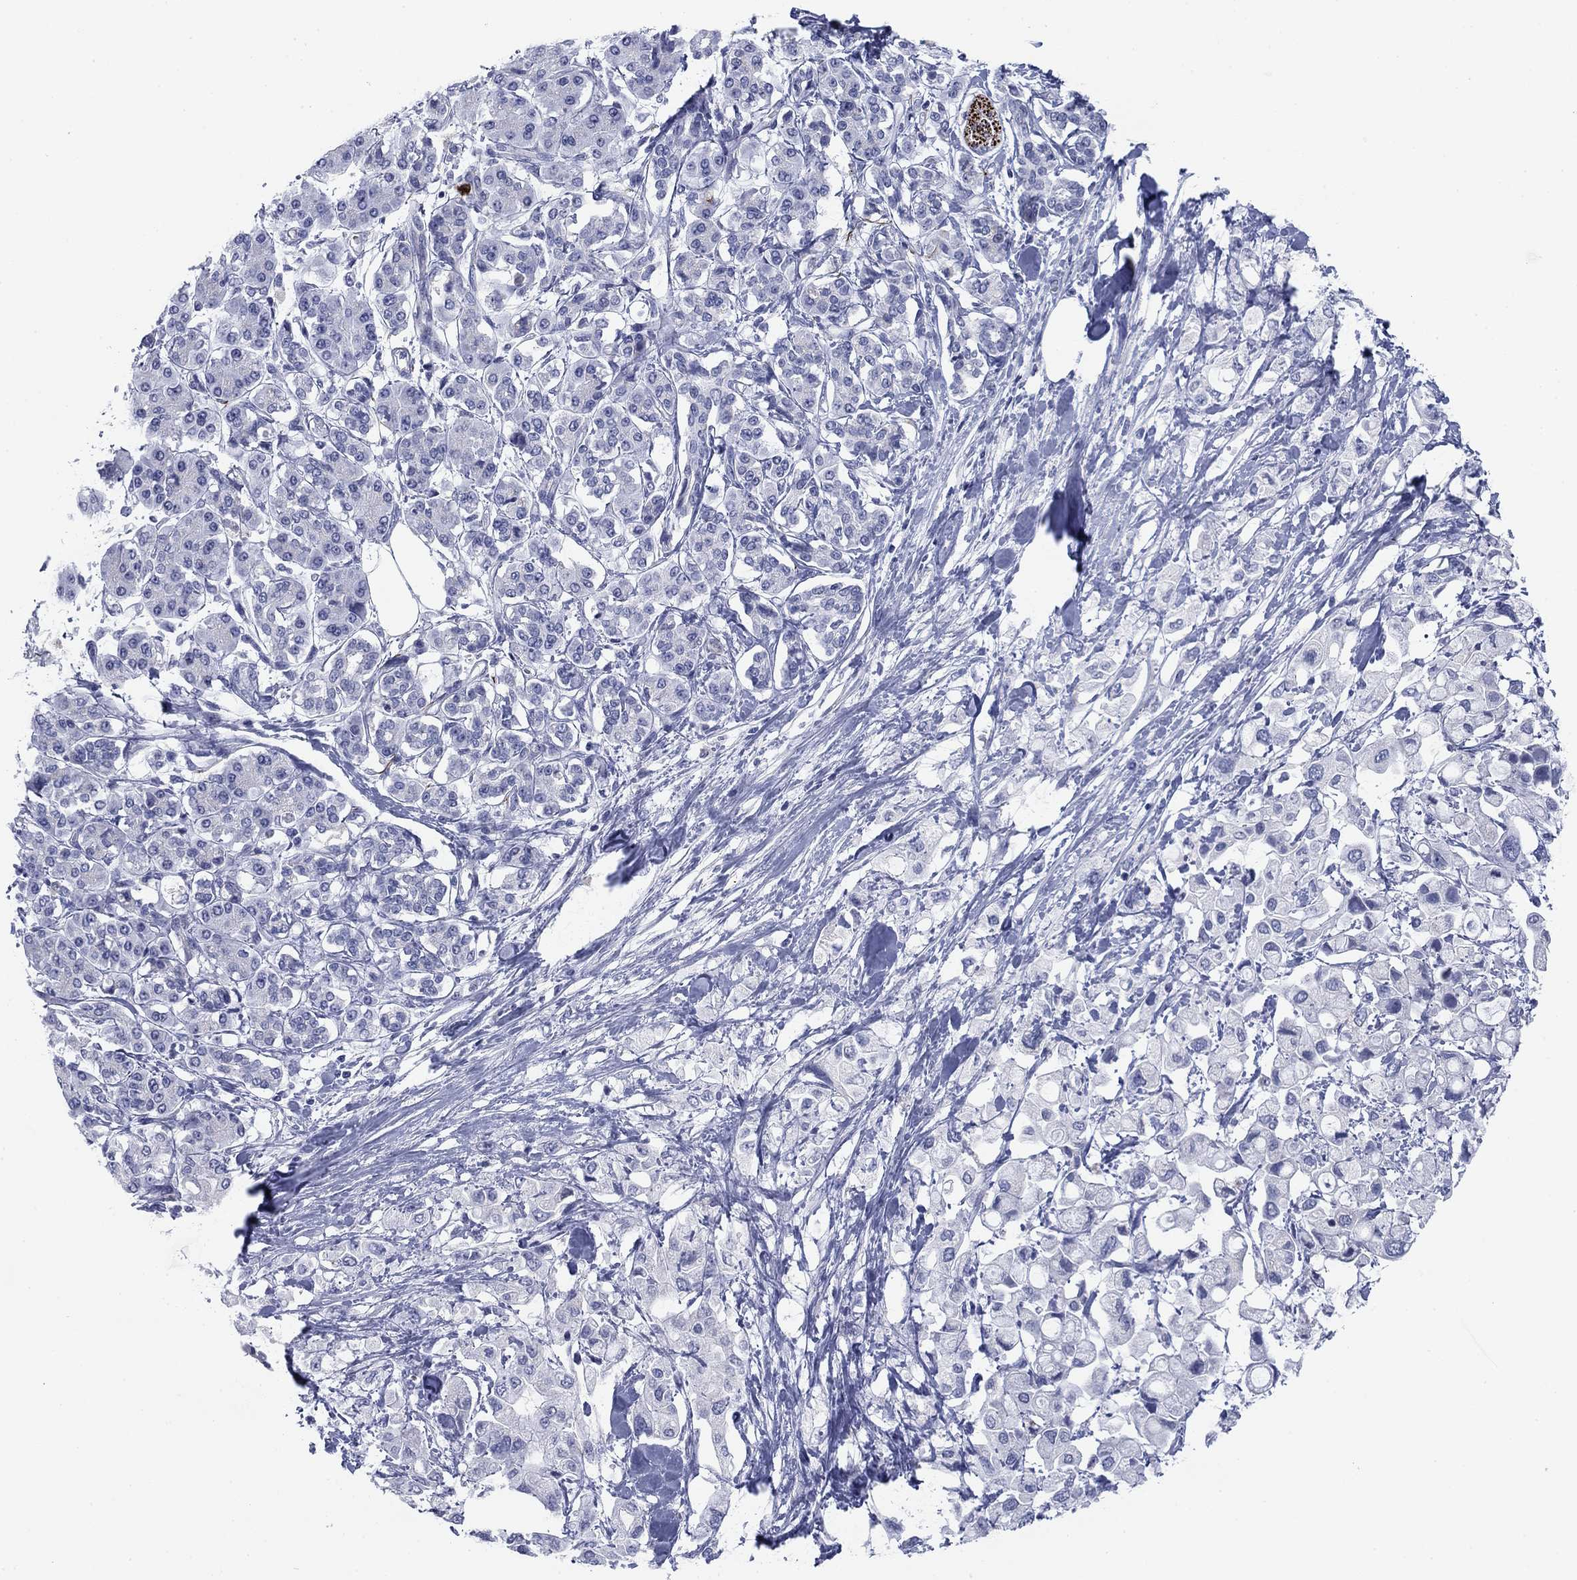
{"staining": {"intensity": "negative", "quantity": "none", "location": "none"}, "tissue": "pancreatic cancer", "cell_type": "Tumor cells", "image_type": "cancer", "snomed": [{"axis": "morphology", "description": "Adenocarcinoma, NOS"}, {"axis": "topography", "description": "Pancreas"}], "caption": "There is no significant positivity in tumor cells of pancreatic adenocarcinoma. Brightfield microscopy of immunohistochemistry stained with DAB (brown) and hematoxylin (blue), captured at high magnification.", "gene": "PRPH", "patient": {"sex": "female", "age": 56}}